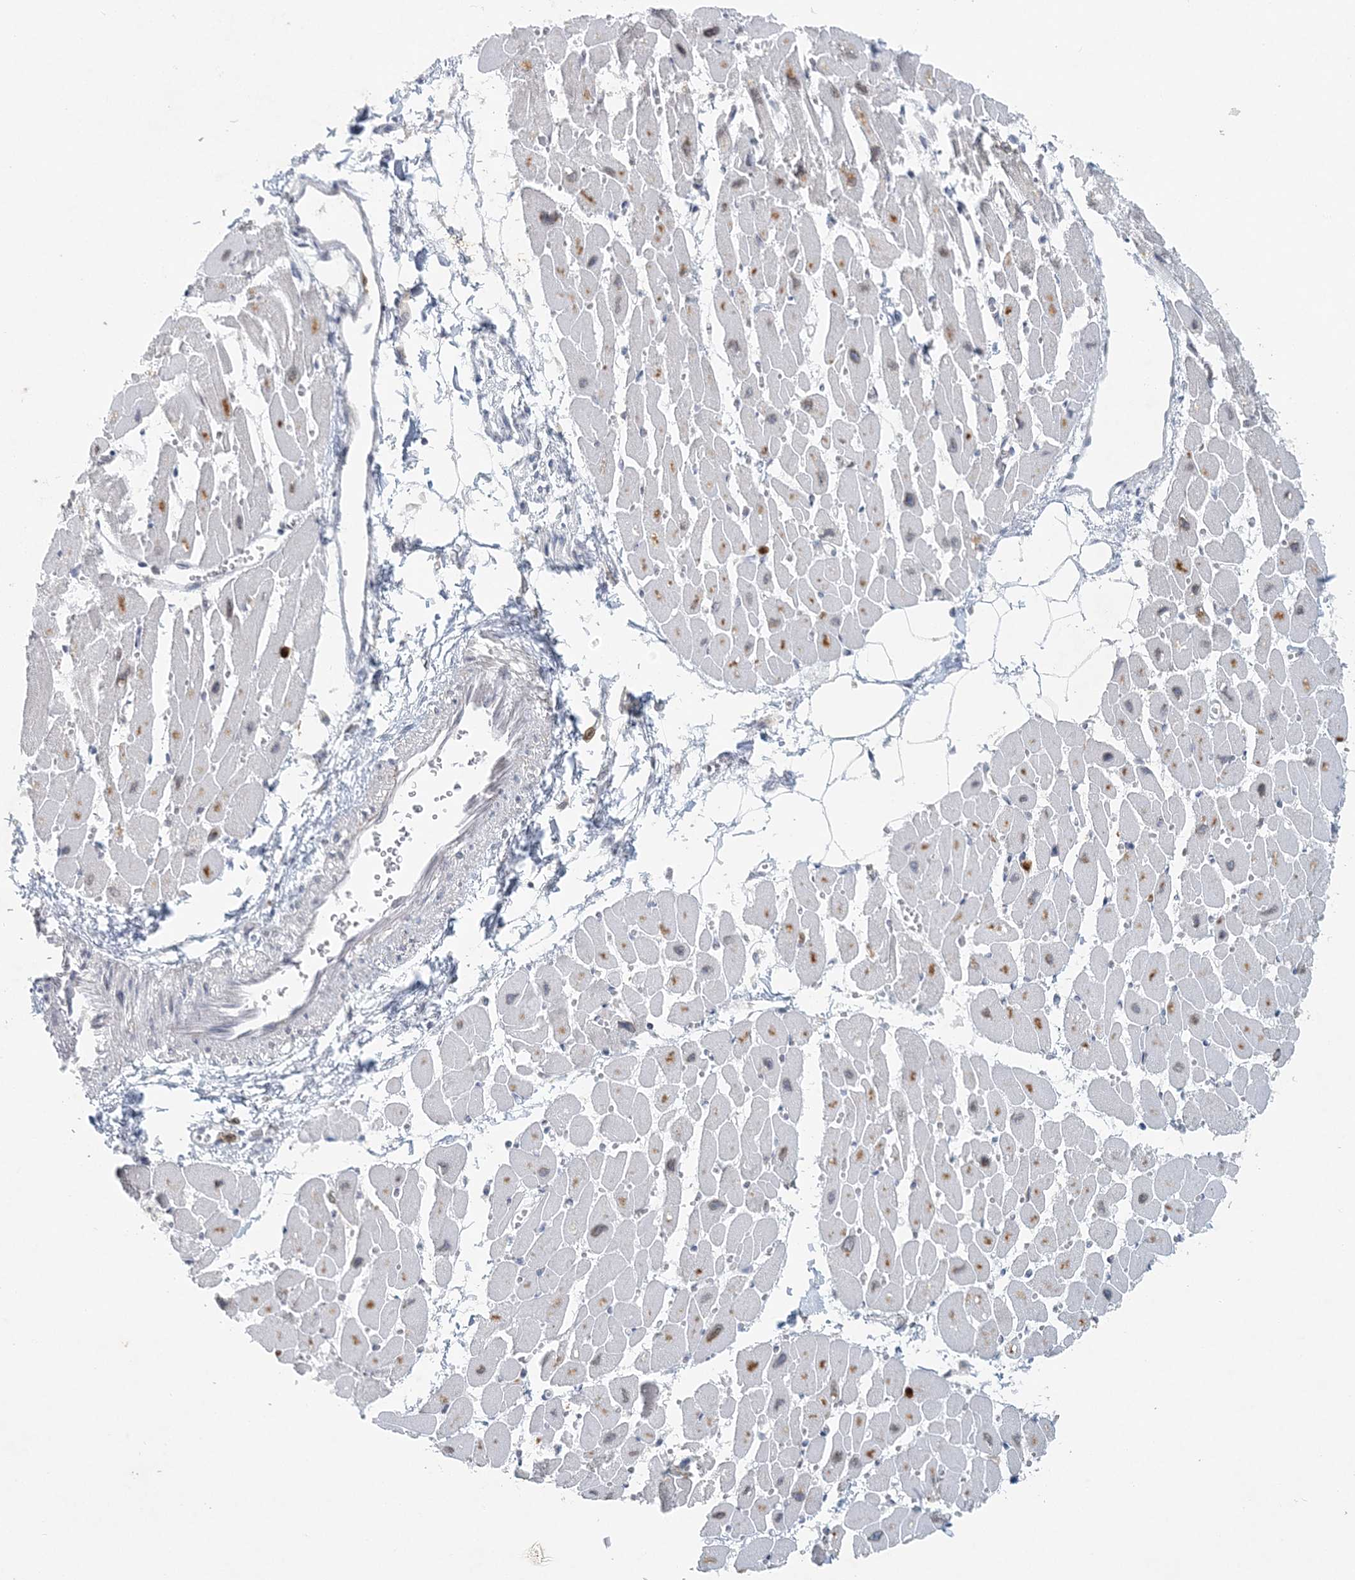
{"staining": {"intensity": "negative", "quantity": "none", "location": "none"}, "tissue": "heart muscle", "cell_type": "Cardiomyocytes", "image_type": "normal", "snomed": [{"axis": "morphology", "description": "Normal tissue, NOS"}, {"axis": "topography", "description": "Heart"}], "caption": "The image demonstrates no significant positivity in cardiomyocytes of heart muscle.", "gene": "NUP54", "patient": {"sex": "female", "age": 54}}